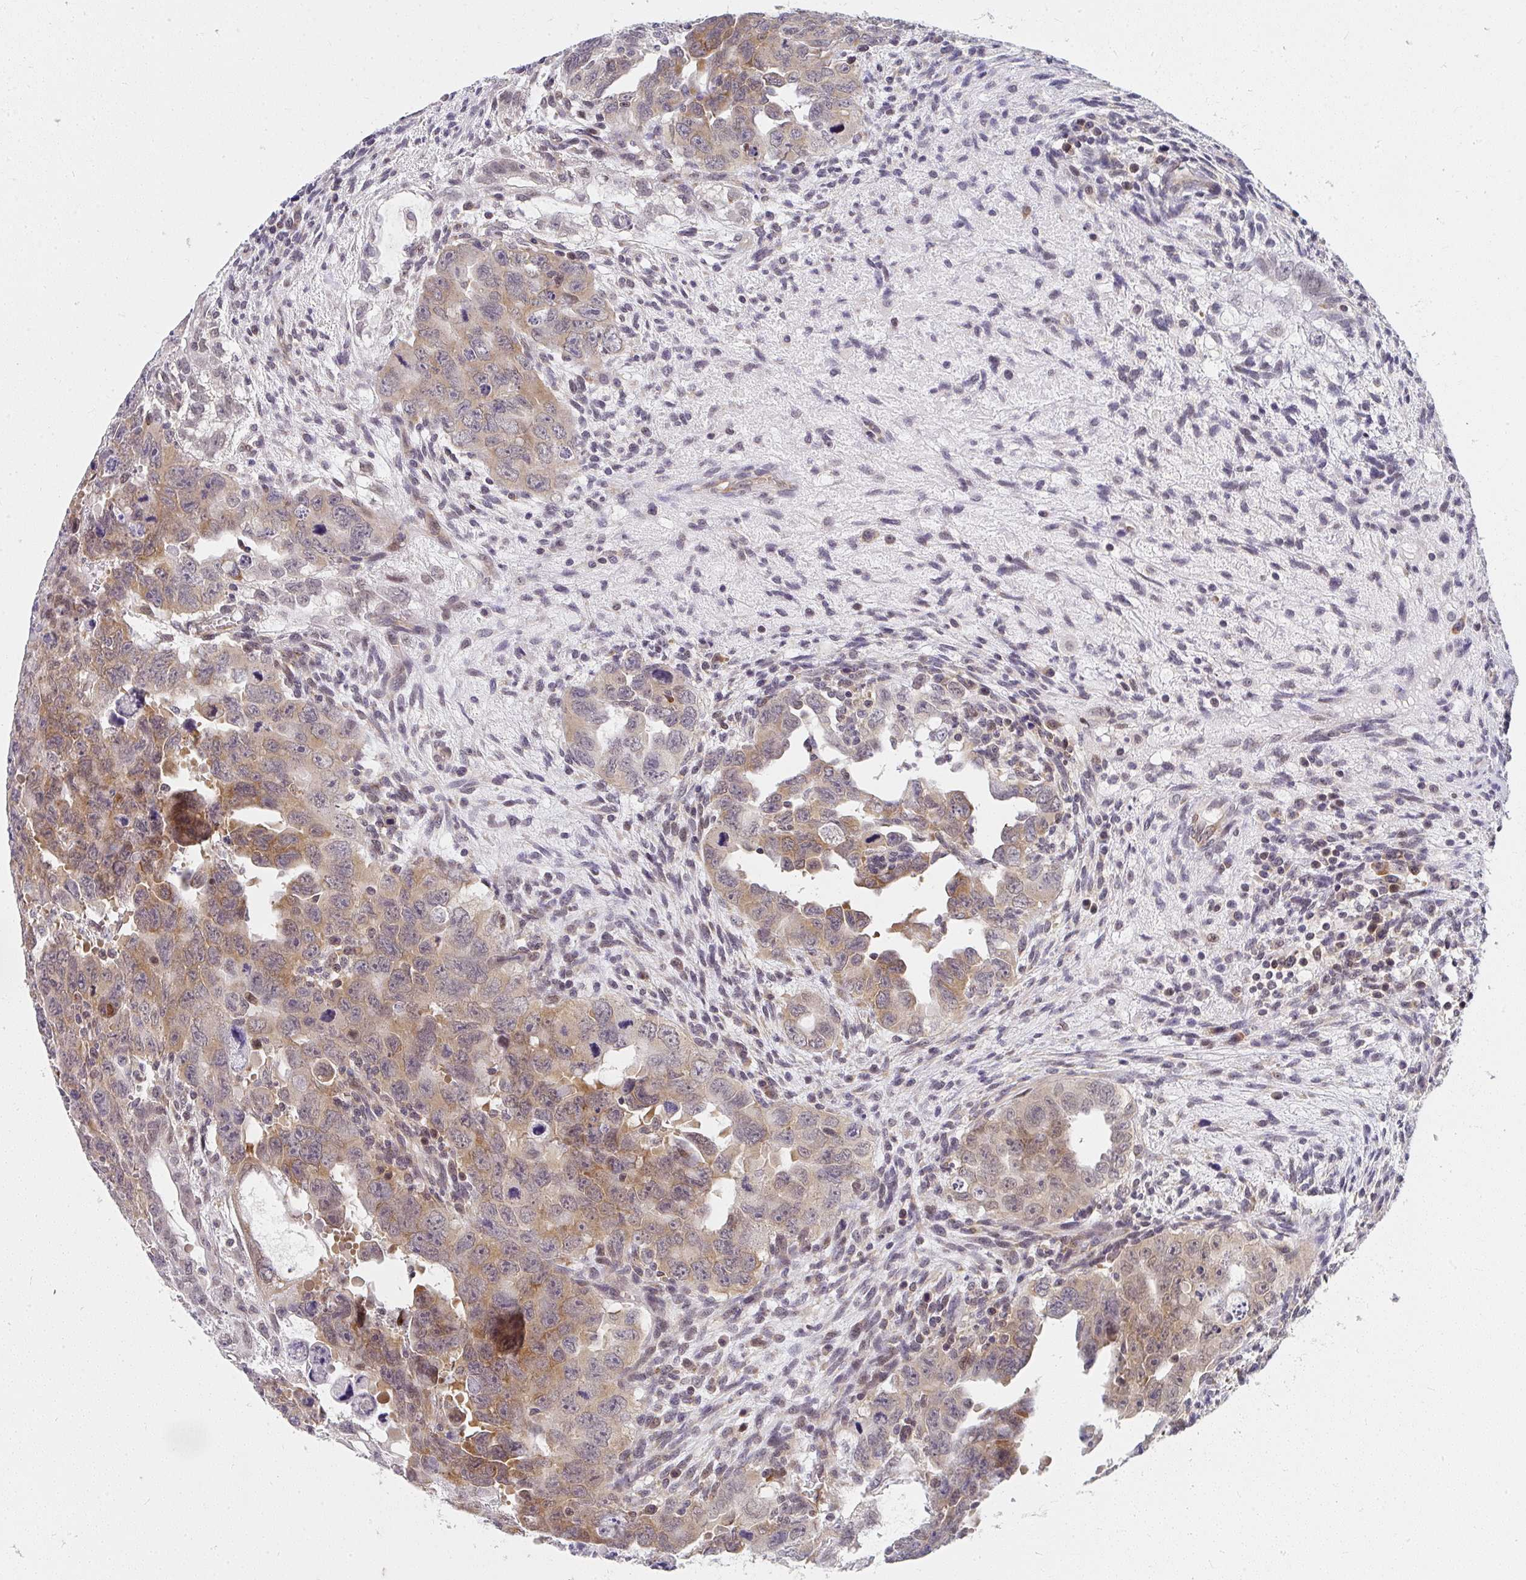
{"staining": {"intensity": "weak", "quantity": "25%-75%", "location": "cytoplasmic/membranous"}, "tissue": "testis cancer", "cell_type": "Tumor cells", "image_type": "cancer", "snomed": [{"axis": "morphology", "description": "Carcinoma, Embryonal, NOS"}, {"axis": "topography", "description": "Testis"}], "caption": "Immunohistochemistry (IHC) micrograph of human testis embryonal carcinoma stained for a protein (brown), which shows low levels of weak cytoplasmic/membranous staining in approximately 25%-75% of tumor cells.", "gene": "SYNCRIP", "patient": {"sex": "male", "age": 24}}